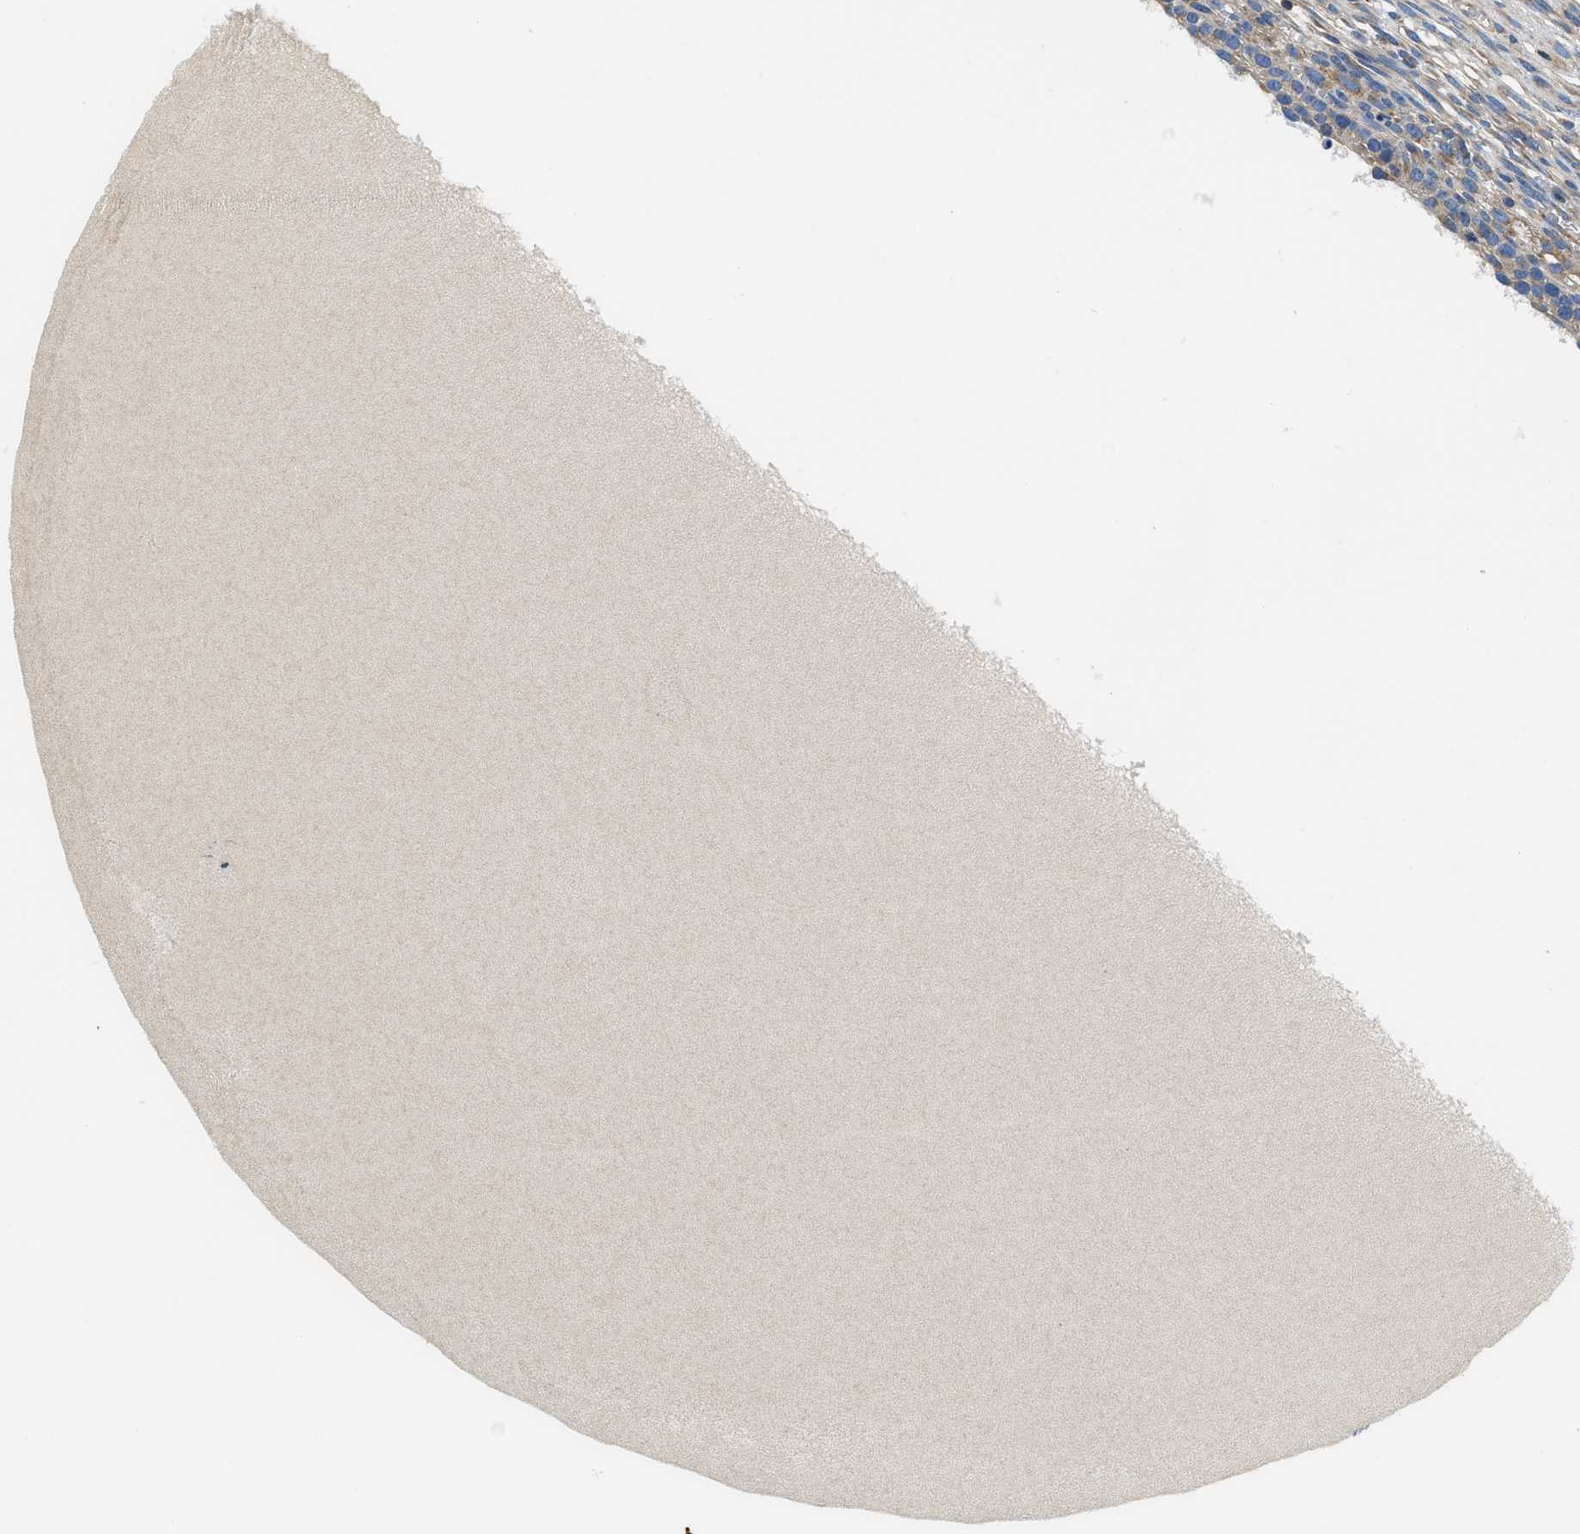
{"staining": {"intensity": "weak", "quantity": "<25%", "location": "cytoplasmic/membranous"}, "tissue": "ovary", "cell_type": "Ovarian stroma cells", "image_type": "normal", "snomed": [{"axis": "morphology", "description": "Normal tissue, NOS"}, {"axis": "topography", "description": "Ovary"}], "caption": "Ovarian stroma cells show no significant positivity in benign ovary. Nuclei are stained in blue.", "gene": "SAMD4B", "patient": {"sex": "female", "age": 33}}